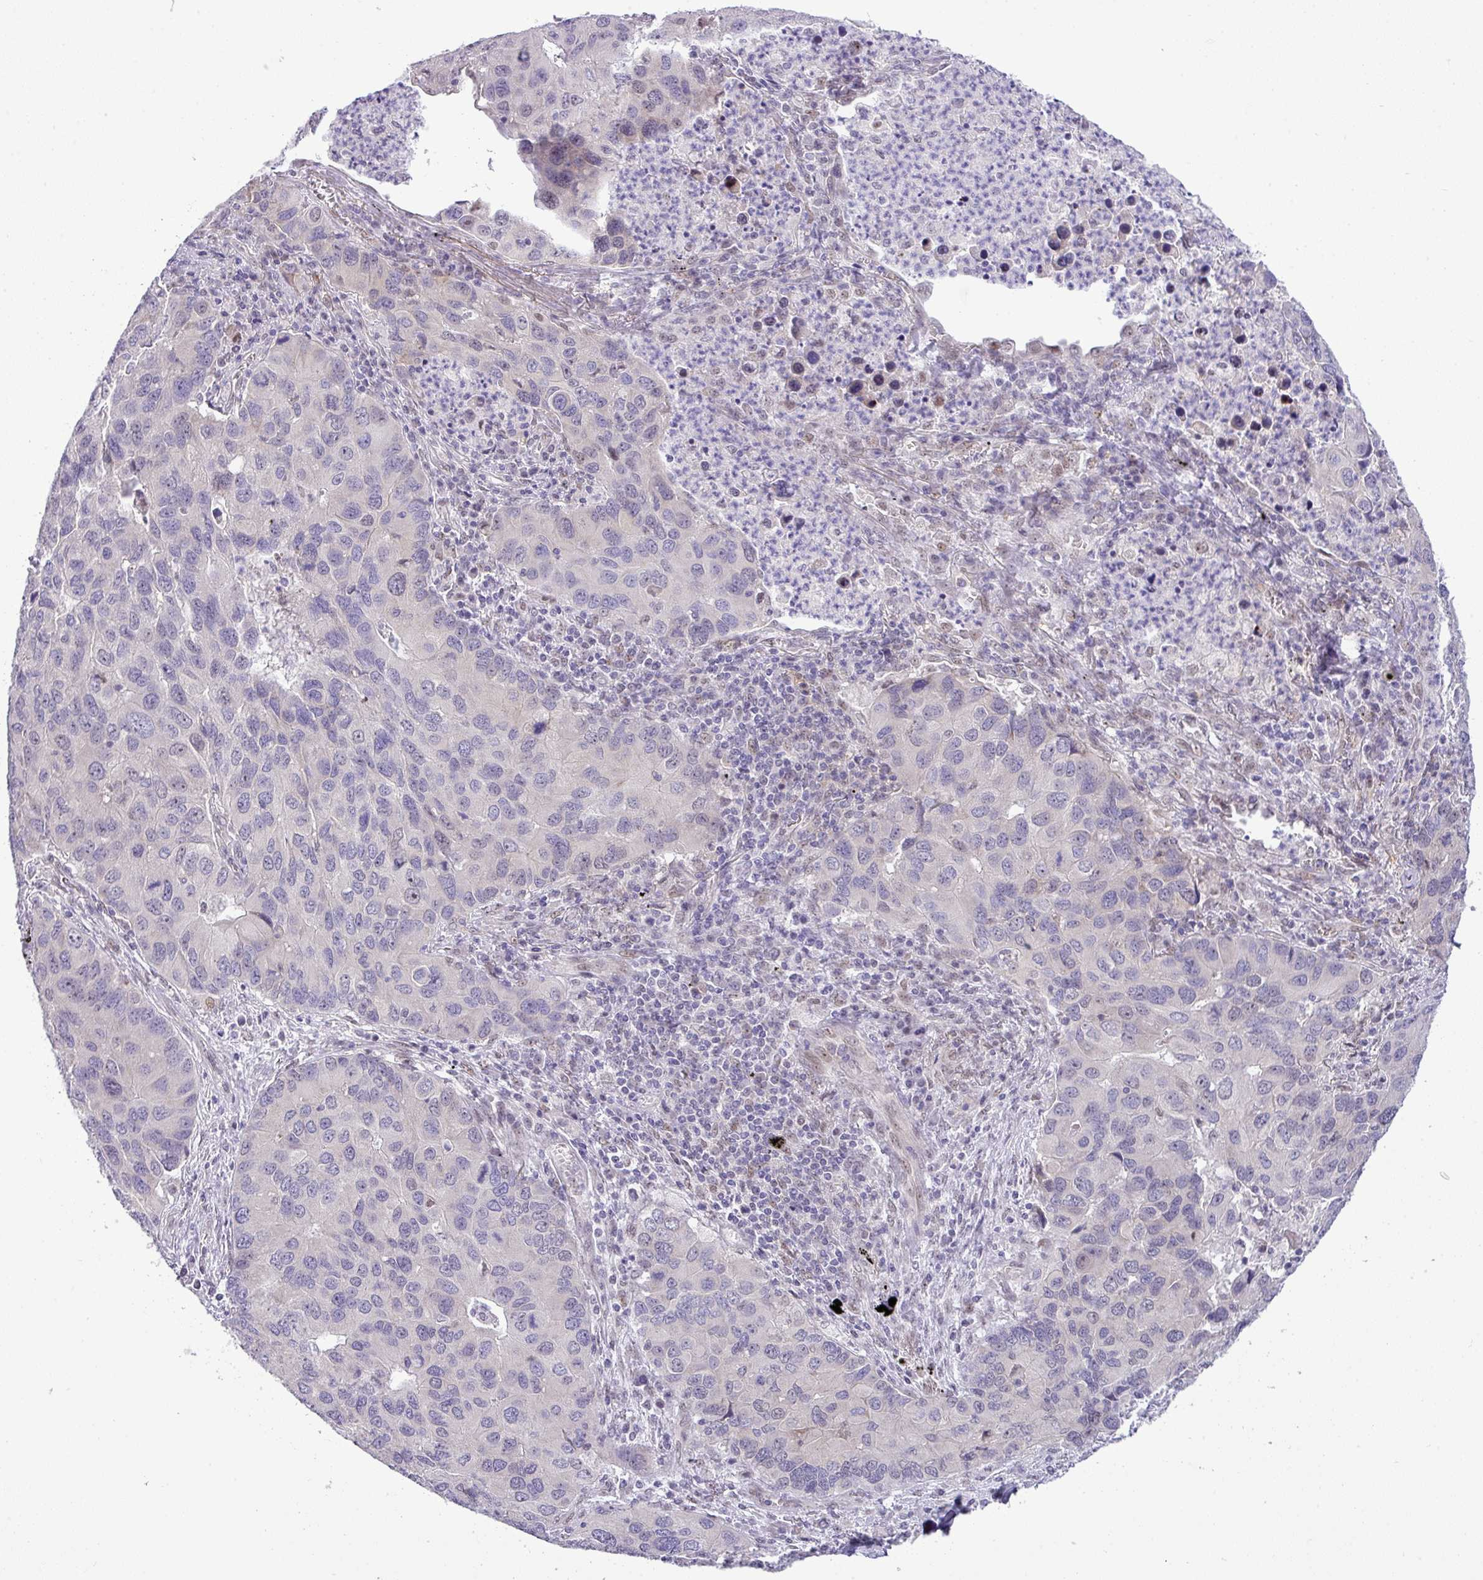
{"staining": {"intensity": "negative", "quantity": "none", "location": "none"}, "tissue": "lung cancer", "cell_type": "Tumor cells", "image_type": "cancer", "snomed": [{"axis": "morphology", "description": "Aneuploidy"}, {"axis": "morphology", "description": "Adenocarcinoma, NOS"}, {"axis": "topography", "description": "Lymph node"}, {"axis": "topography", "description": "Lung"}], "caption": "This photomicrograph is of lung cancer (adenocarcinoma) stained with IHC to label a protein in brown with the nuclei are counter-stained blue. There is no expression in tumor cells. The staining is performed using DAB brown chromogen with nuclei counter-stained in using hematoxylin.", "gene": "MAK16", "patient": {"sex": "female", "age": 74}}